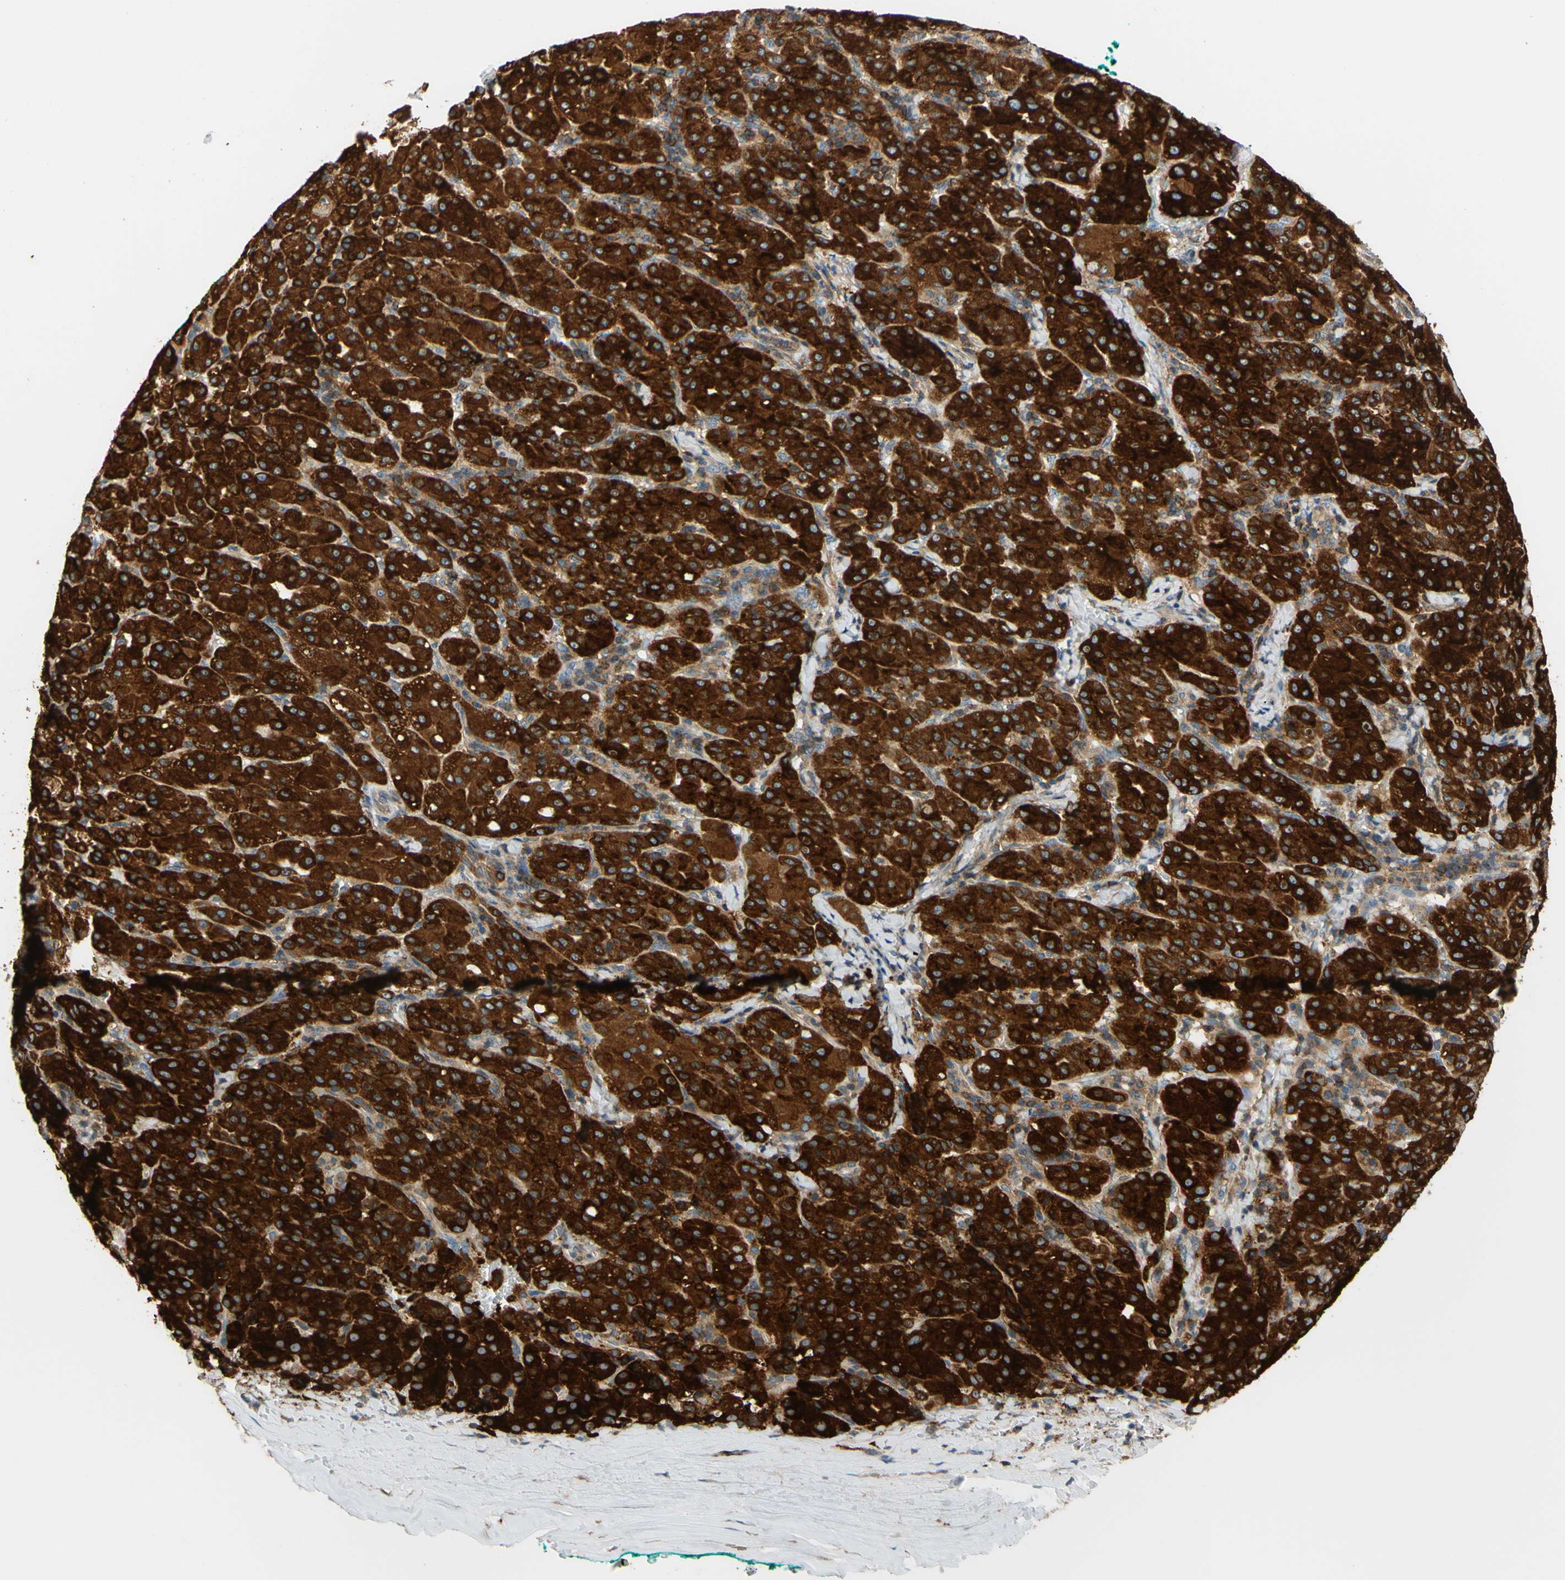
{"staining": {"intensity": "strong", "quantity": ">75%", "location": "cytoplasmic/membranous"}, "tissue": "liver cancer", "cell_type": "Tumor cells", "image_type": "cancer", "snomed": [{"axis": "morphology", "description": "Carcinoma, Hepatocellular, NOS"}, {"axis": "topography", "description": "Liver"}], "caption": "Immunohistochemistry image of hepatocellular carcinoma (liver) stained for a protein (brown), which demonstrates high levels of strong cytoplasmic/membranous expression in about >75% of tumor cells.", "gene": "POR", "patient": {"sex": "male", "age": 65}}